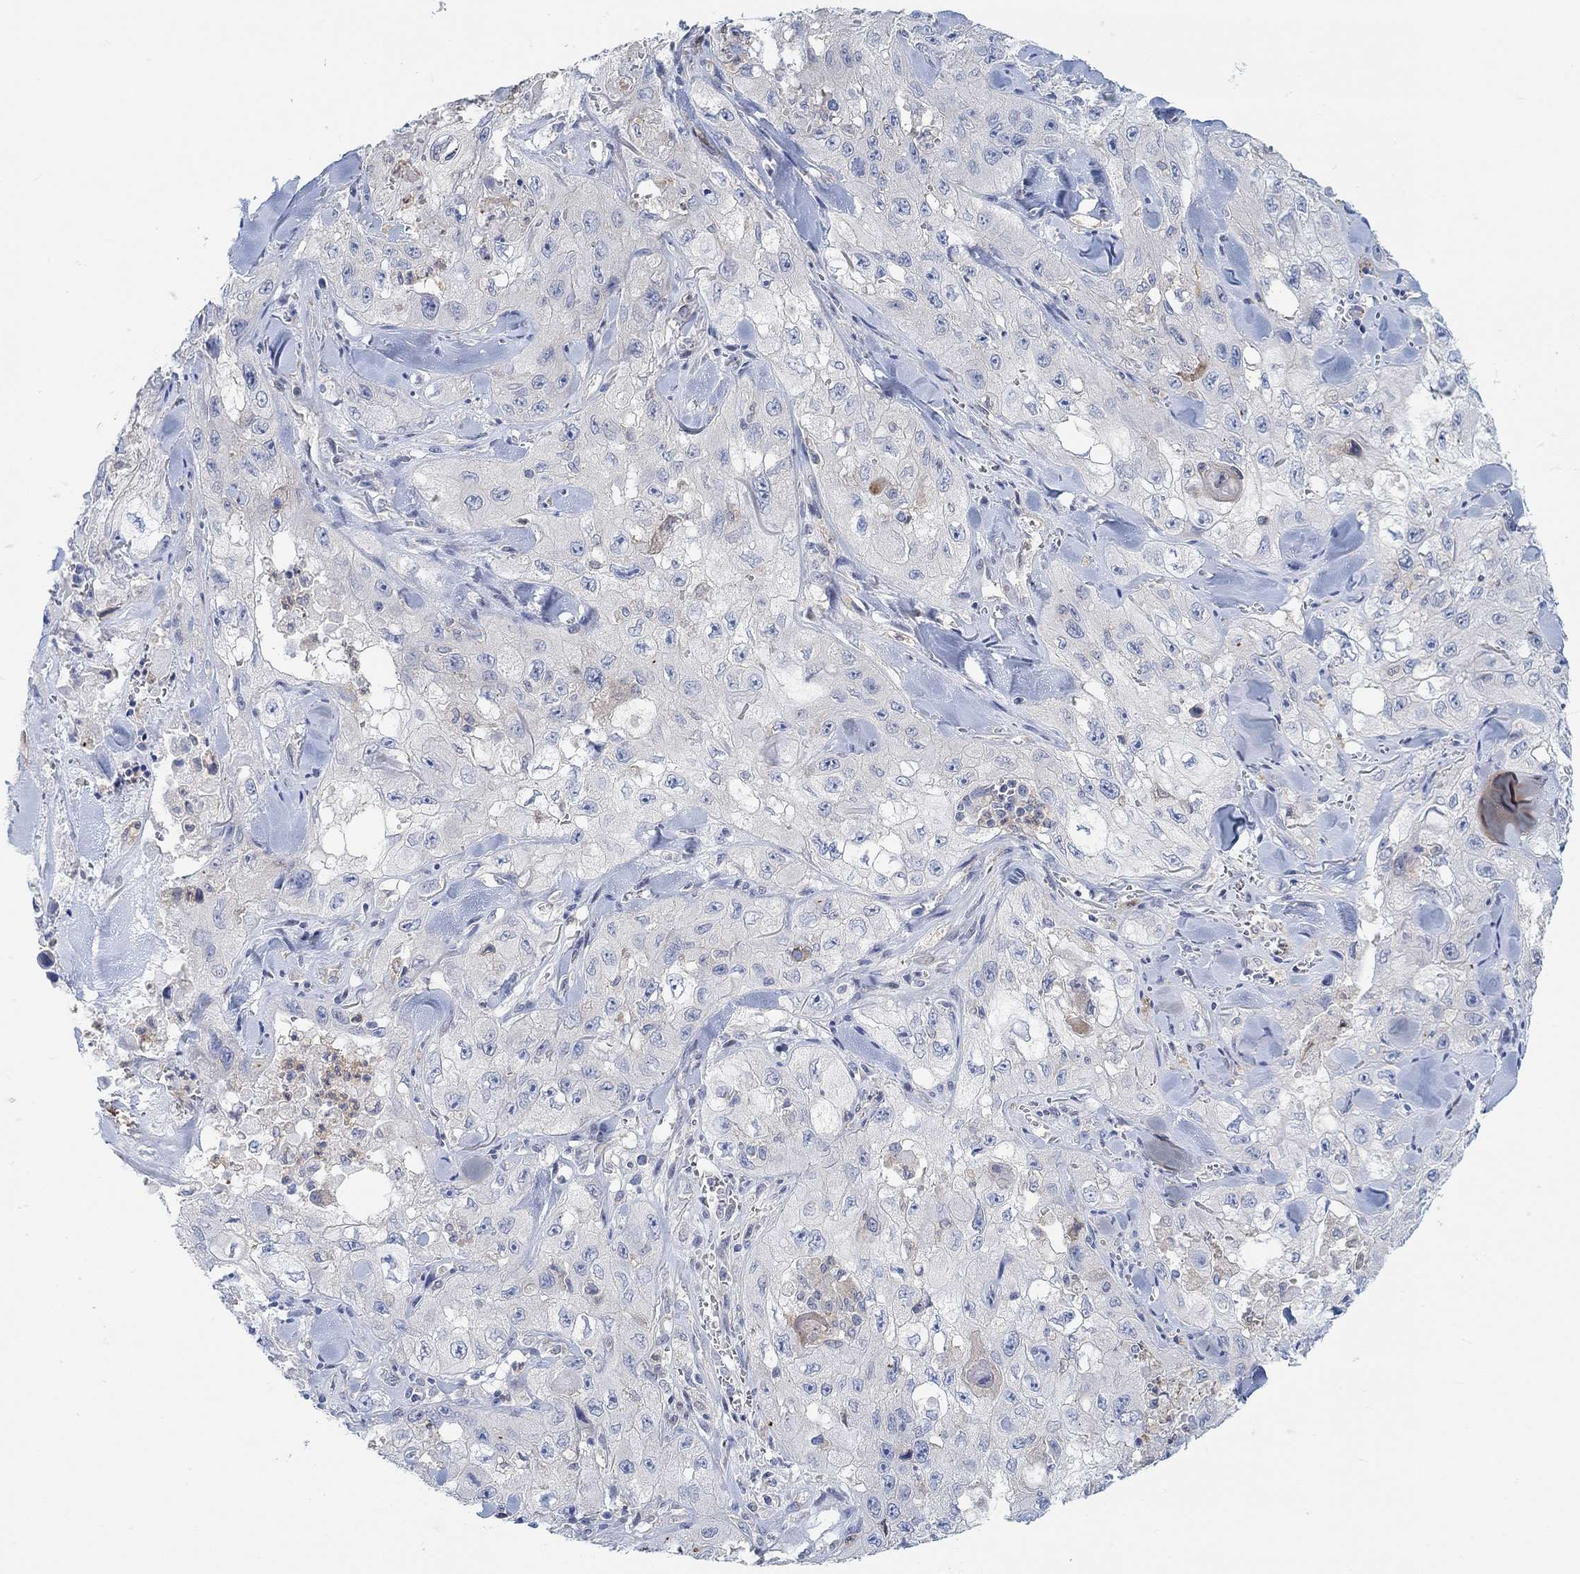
{"staining": {"intensity": "negative", "quantity": "none", "location": "none"}, "tissue": "skin cancer", "cell_type": "Tumor cells", "image_type": "cancer", "snomed": [{"axis": "morphology", "description": "Squamous cell carcinoma, NOS"}, {"axis": "topography", "description": "Skin"}, {"axis": "topography", "description": "Subcutis"}], "caption": "Protein analysis of skin squamous cell carcinoma reveals no significant expression in tumor cells.", "gene": "PMFBP1", "patient": {"sex": "male", "age": 73}}